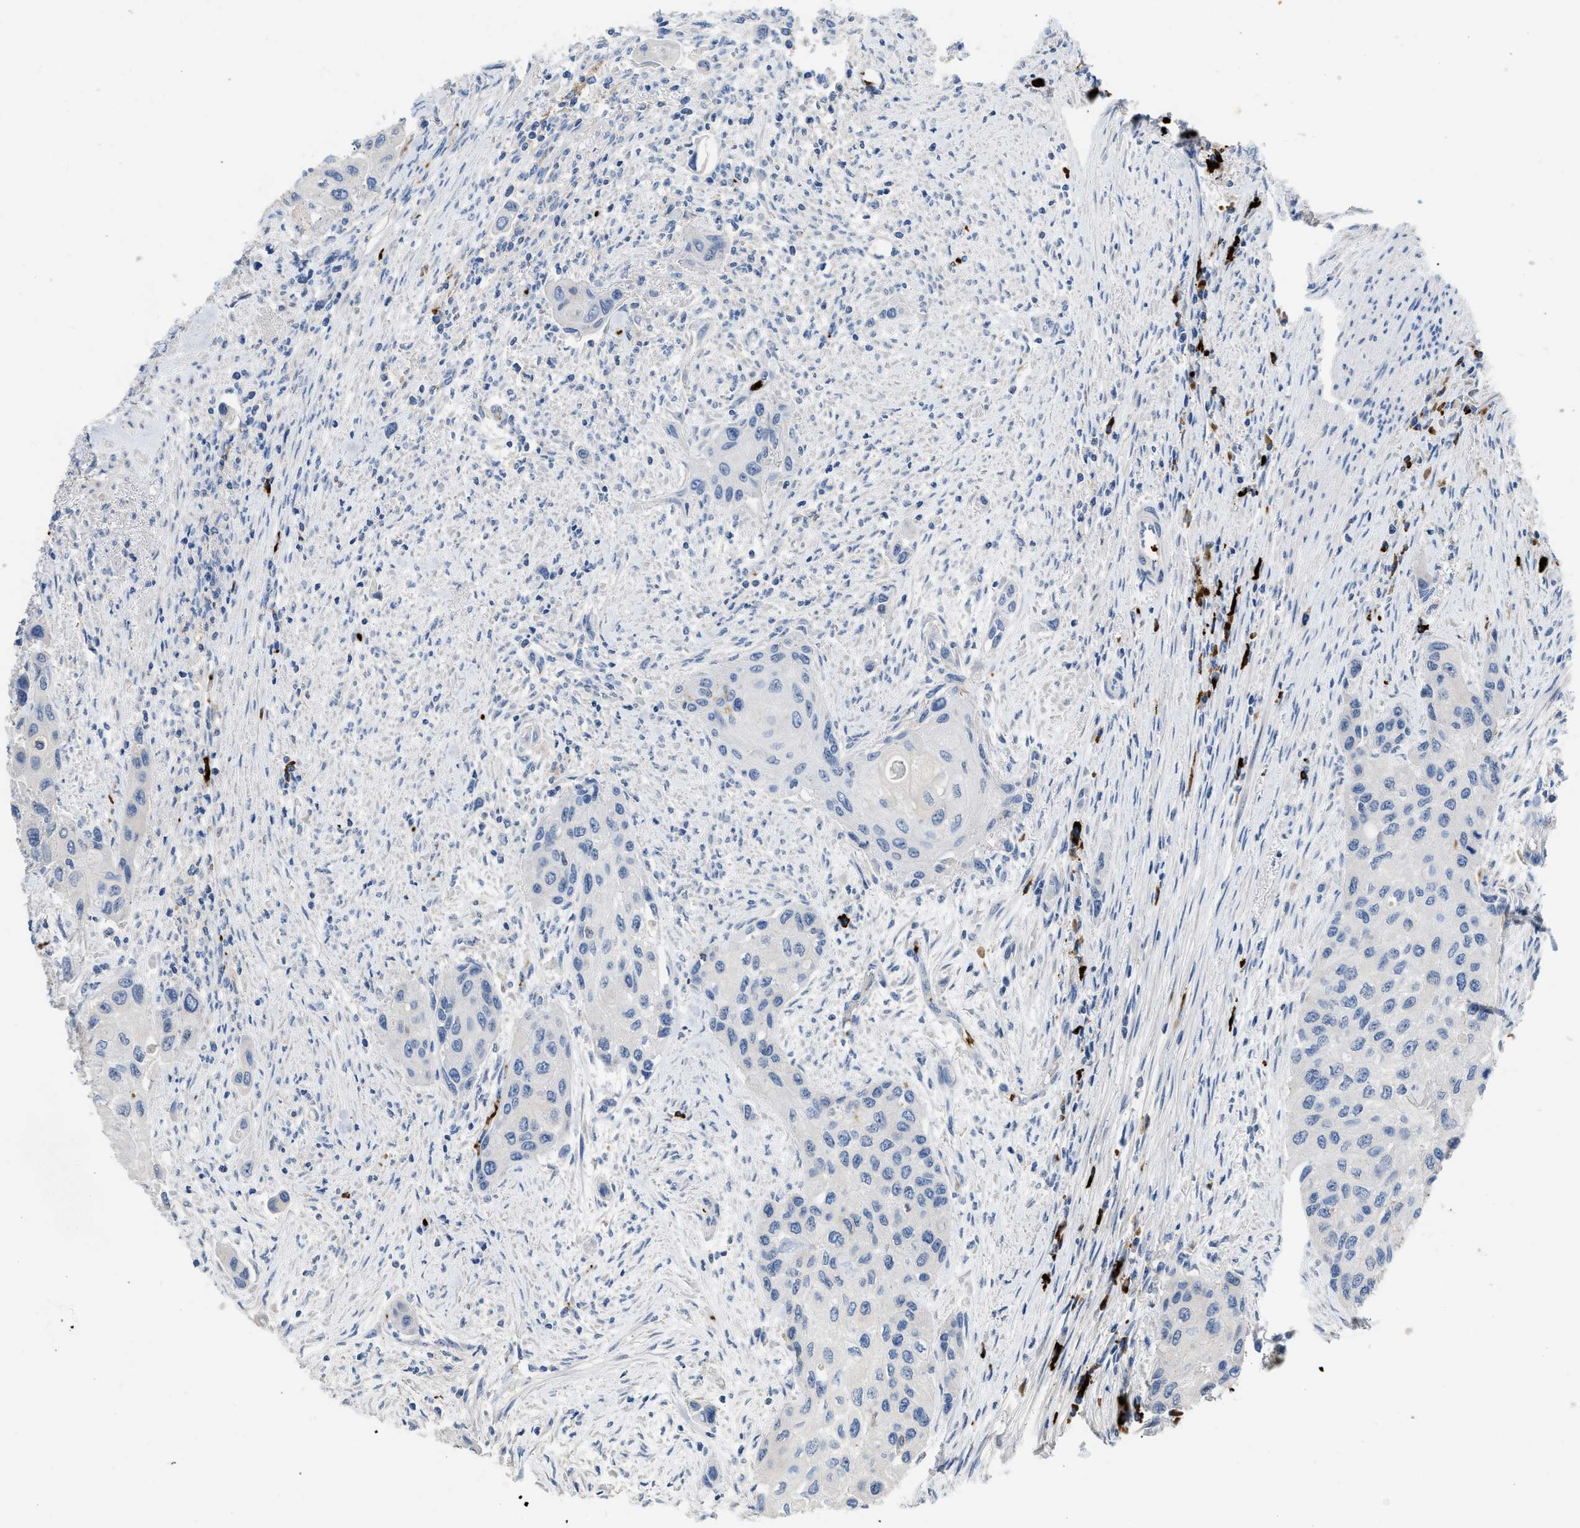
{"staining": {"intensity": "negative", "quantity": "none", "location": "none"}, "tissue": "urothelial cancer", "cell_type": "Tumor cells", "image_type": "cancer", "snomed": [{"axis": "morphology", "description": "Urothelial carcinoma, High grade"}, {"axis": "topography", "description": "Urinary bladder"}], "caption": "The histopathology image demonstrates no significant expression in tumor cells of urothelial cancer.", "gene": "FGF18", "patient": {"sex": "female", "age": 56}}